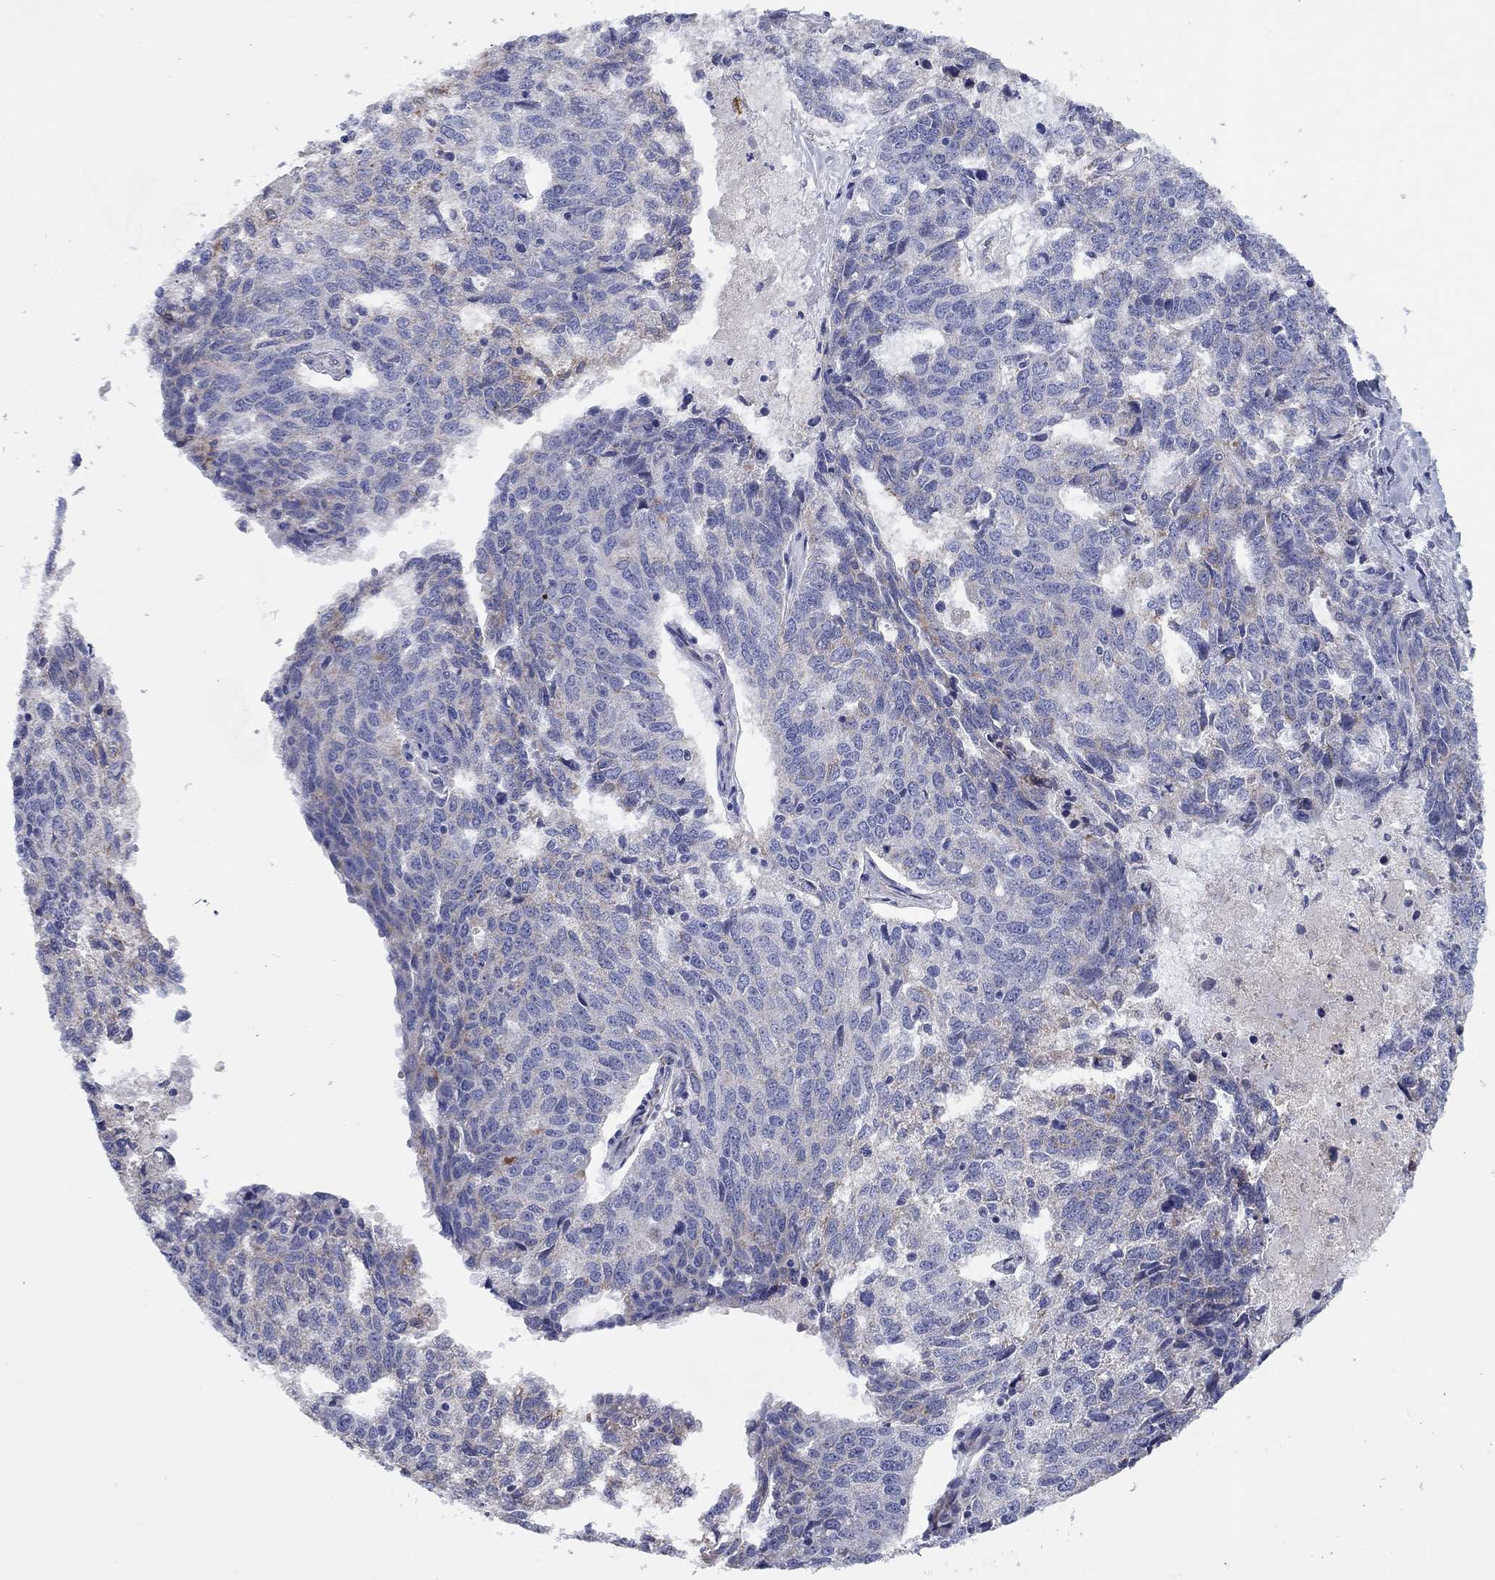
{"staining": {"intensity": "weak", "quantity": "<25%", "location": "cytoplasmic/membranous"}, "tissue": "ovarian cancer", "cell_type": "Tumor cells", "image_type": "cancer", "snomed": [{"axis": "morphology", "description": "Cystadenocarcinoma, serous, NOS"}, {"axis": "topography", "description": "Ovary"}], "caption": "DAB (3,3'-diaminobenzidine) immunohistochemical staining of human serous cystadenocarcinoma (ovarian) displays no significant expression in tumor cells.", "gene": "MGST3", "patient": {"sex": "female", "age": 71}}